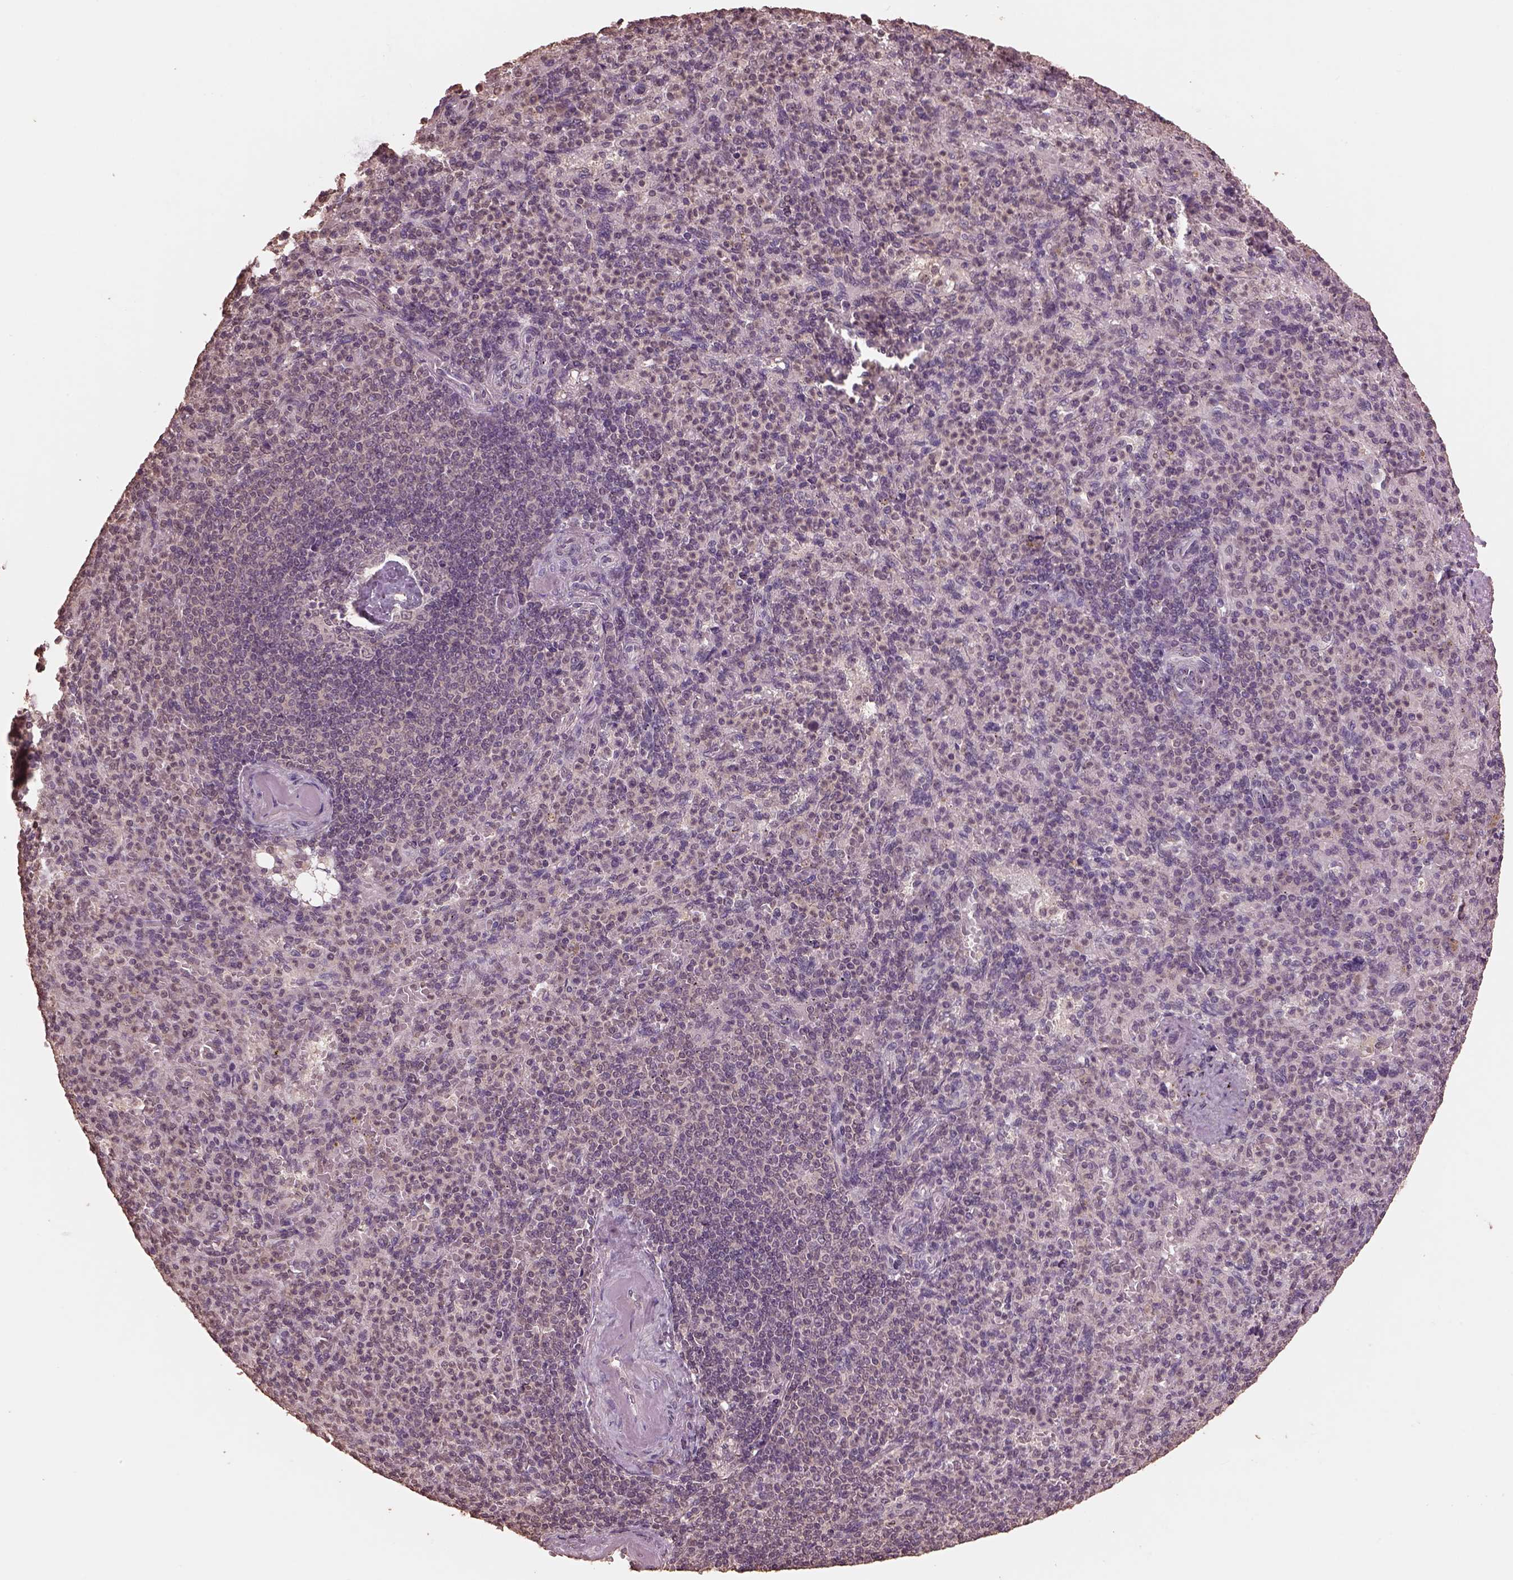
{"staining": {"intensity": "negative", "quantity": "none", "location": "none"}, "tissue": "spleen", "cell_type": "Cells in red pulp", "image_type": "normal", "snomed": [{"axis": "morphology", "description": "Normal tissue, NOS"}, {"axis": "topography", "description": "Spleen"}], "caption": "Cells in red pulp are negative for brown protein staining in unremarkable spleen. (DAB (3,3'-diaminobenzidine) immunohistochemistry, high magnification).", "gene": "CPT1C", "patient": {"sex": "female", "age": 74}}